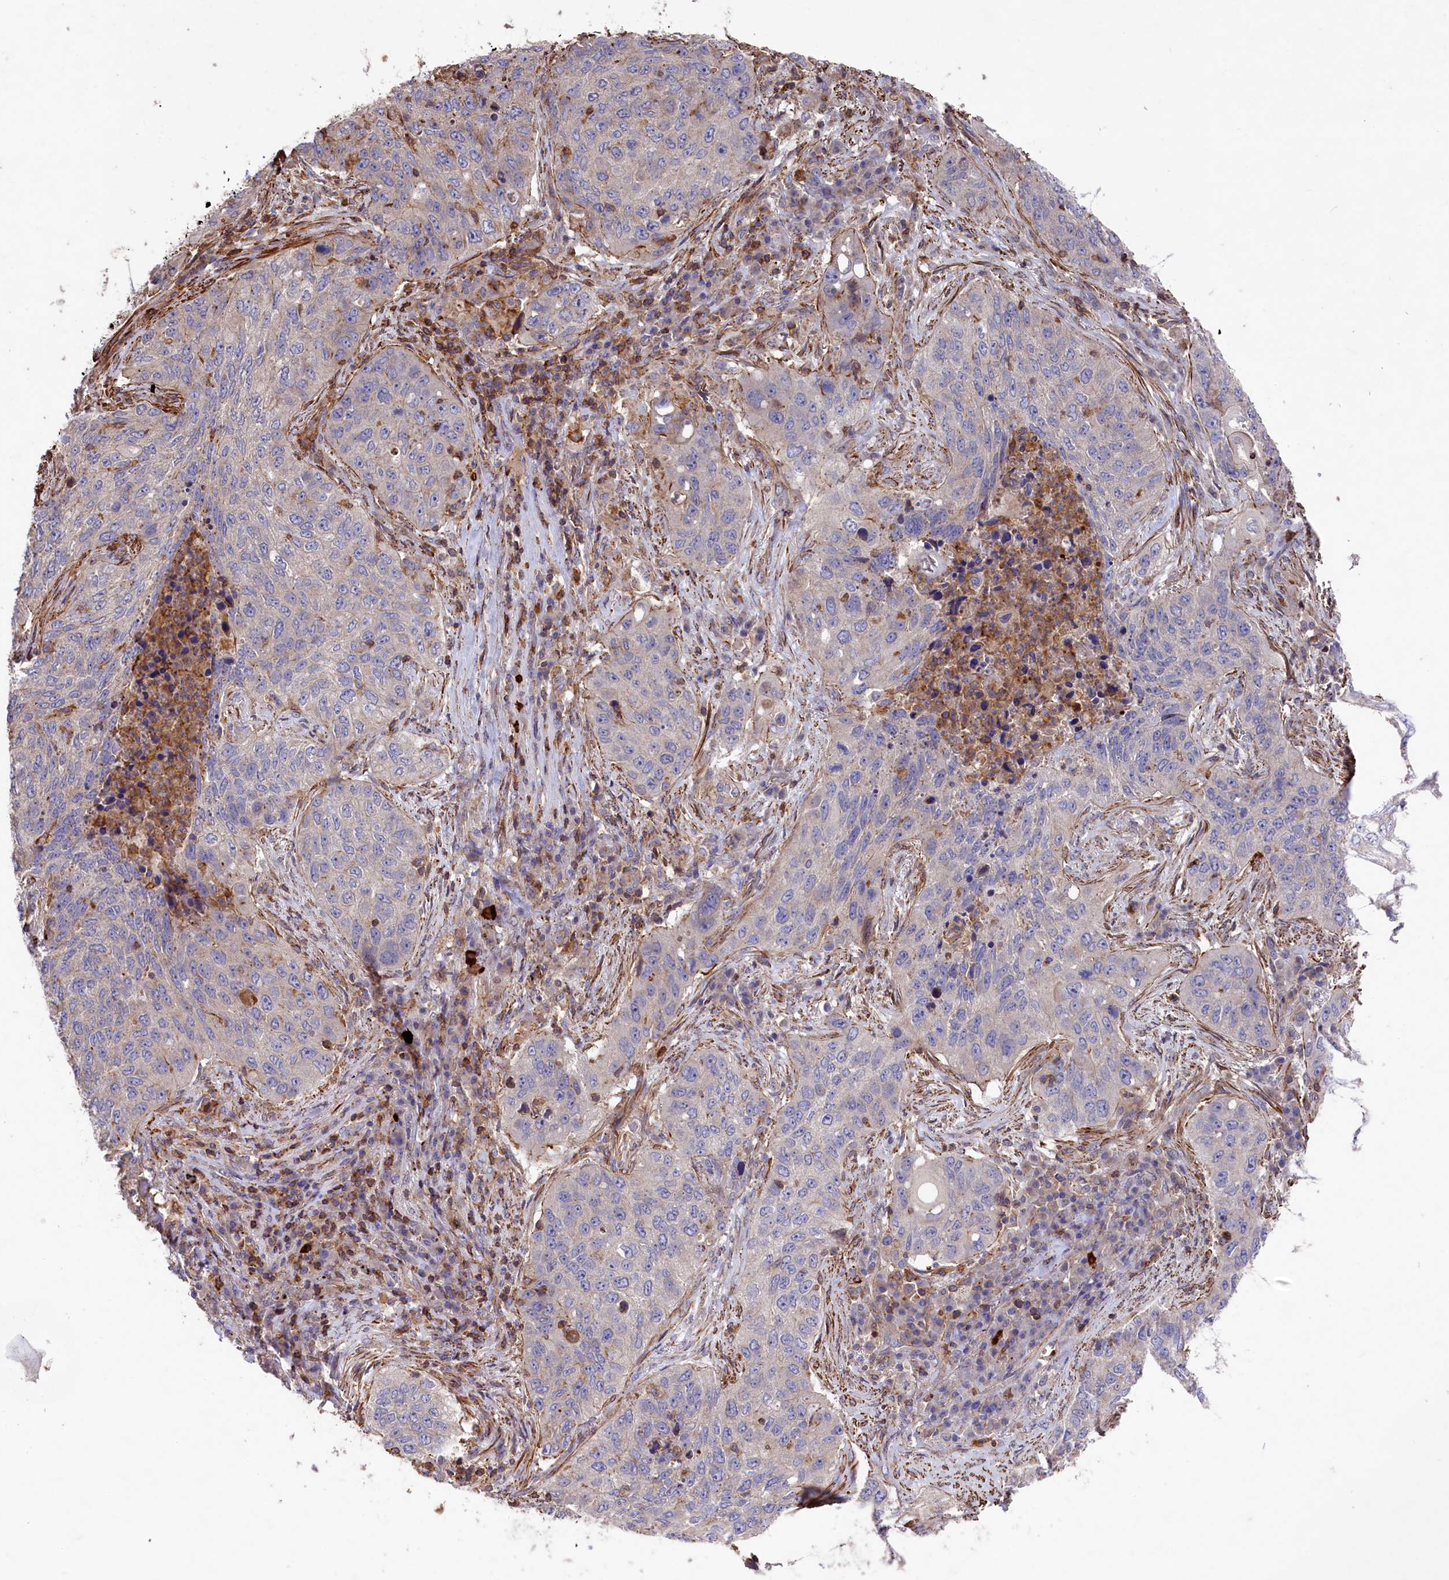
{"staining": {"intensity": "negative", "quantity": "none", "location": "none"}, "tissue": "lung cancer", "cell_type": "Tumor cells", "image_type": "cancer", "snomed": [{"axis": "morphology", "description": "Squamous cell carcinoma, NOS"}, {"axis": "topography", "description": "Lung"}], "caption": "Immunohistochemistry (IHC) photomicrograph of neoplastic tissue: human lung cancer (squamous cell carcinoma) stained with DAB (3,3'-diaminobenzidine) displays no significant protein staining in tumor cells.", "gene": "RAPSN", "patient": {"sex": "female", "age": 63}}